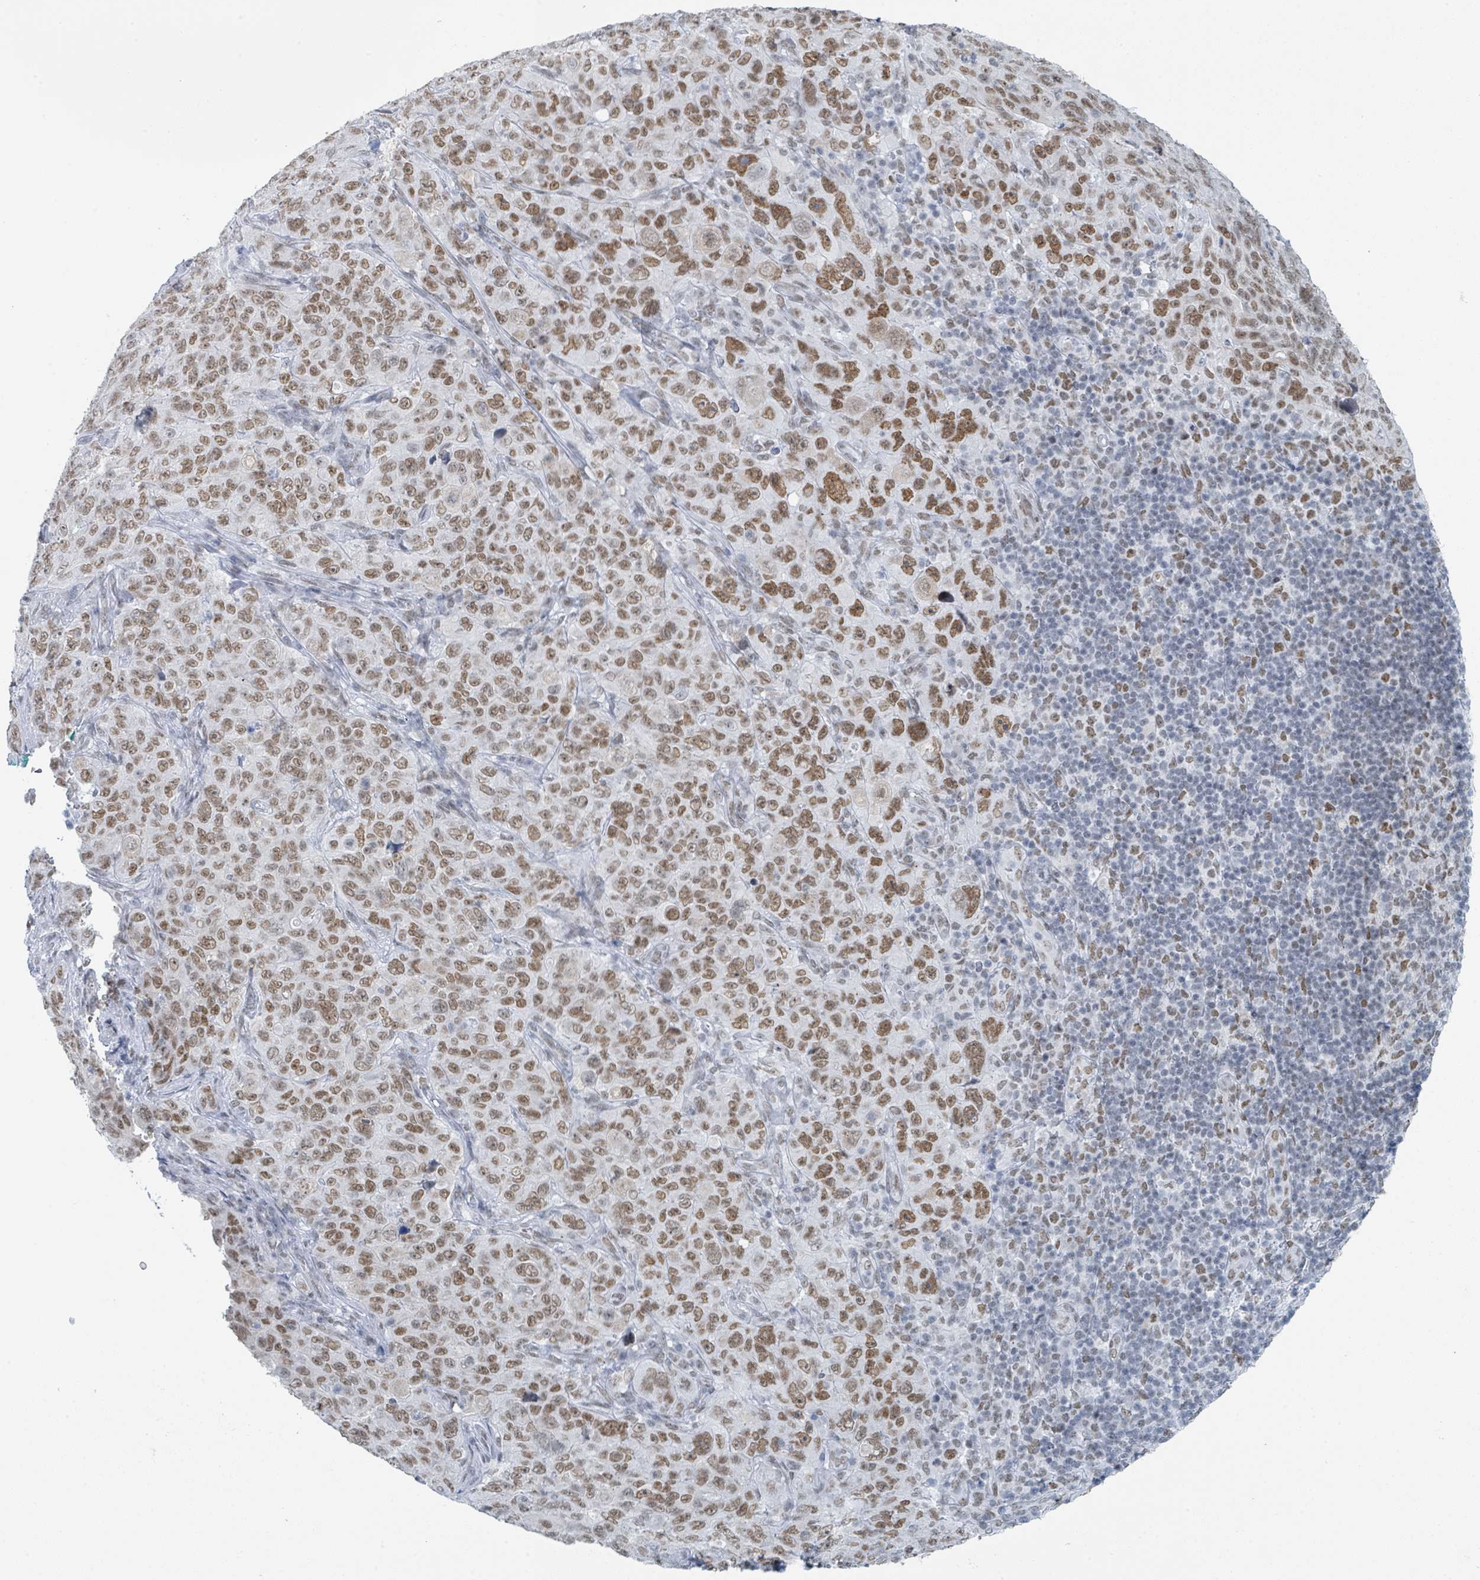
{"staining": {"intensity": "moderate", "quantity": ">75%", "location": "nuclear"}, "tissue": "pancreatic cancer", "cell_type": "Tumor cells", "image_type": "cancer", "snomed": [{"axis": "morphology", "description": "Adenocarcinoma, NOS"}, {"axis": "topography", "description": "Pancreas"}], "caption": "Adenocarcinoma (pancreatic) stained with a protein marker displays moderate staining in tumor cells.", "gene": "EHMT2", "patient": {"sex": "male", "age": 68}}